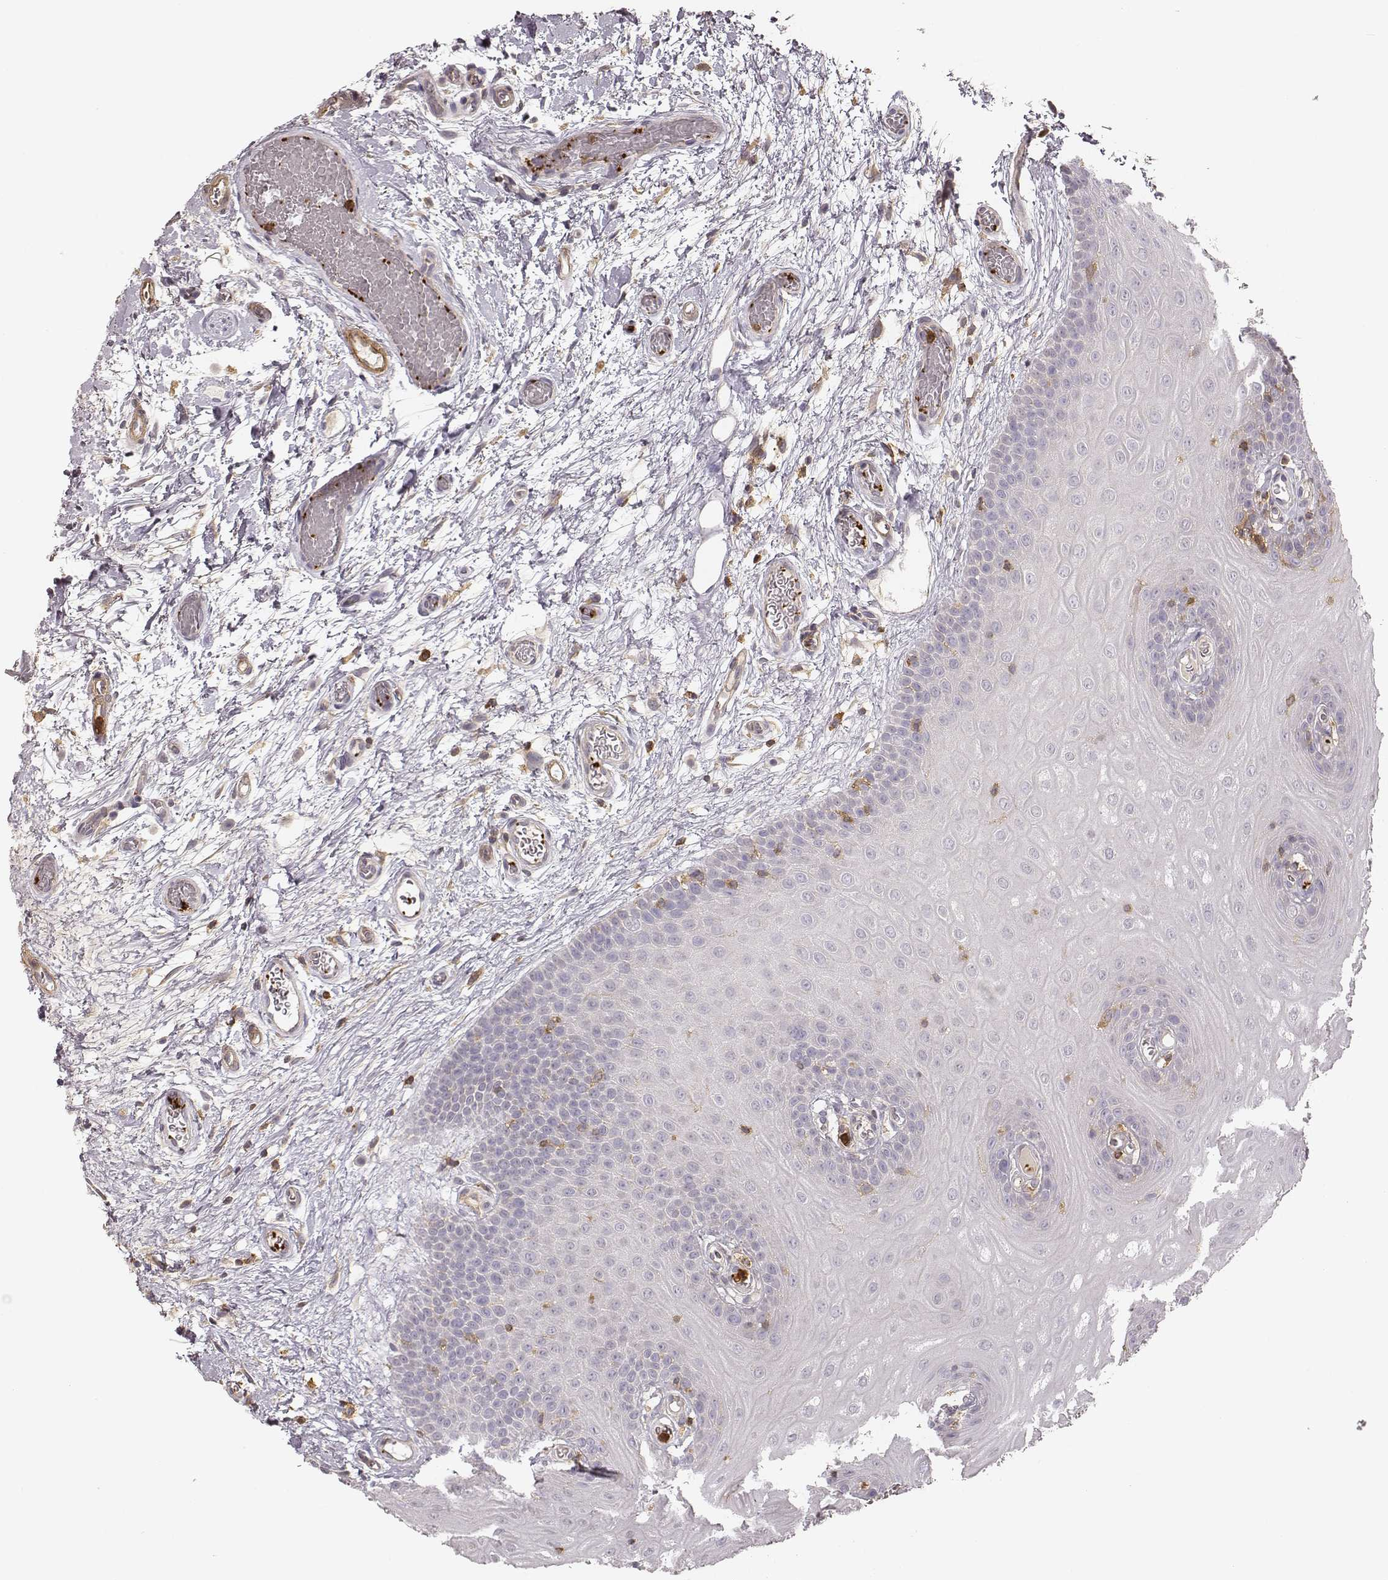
{"staining": {"intensity": "negative", "quantity": "none", "location": "none"}, "tissue": "oral mucosa", "cell_type": "Squamous epithelial cells", "image_type": "normal", "snomed": [{"axis": "morphology", "description": "Normal tissue, NOS"}, {"axis": "morphology", "description": "Squamous cell carcinoma, NOS"}, {"axis": "topography", "description": "Oral tissue"}, {"axis": "topography", "description": "Head-Neck"}], "caption": "A high-resolution image shows immunohistochemistry (IHC) staining of unremarkable oral mucosa, which displays no significant expression in squamous epithelial cells.", "gene": "ZYX", "patient": {"sex": "male", "age": 78}}